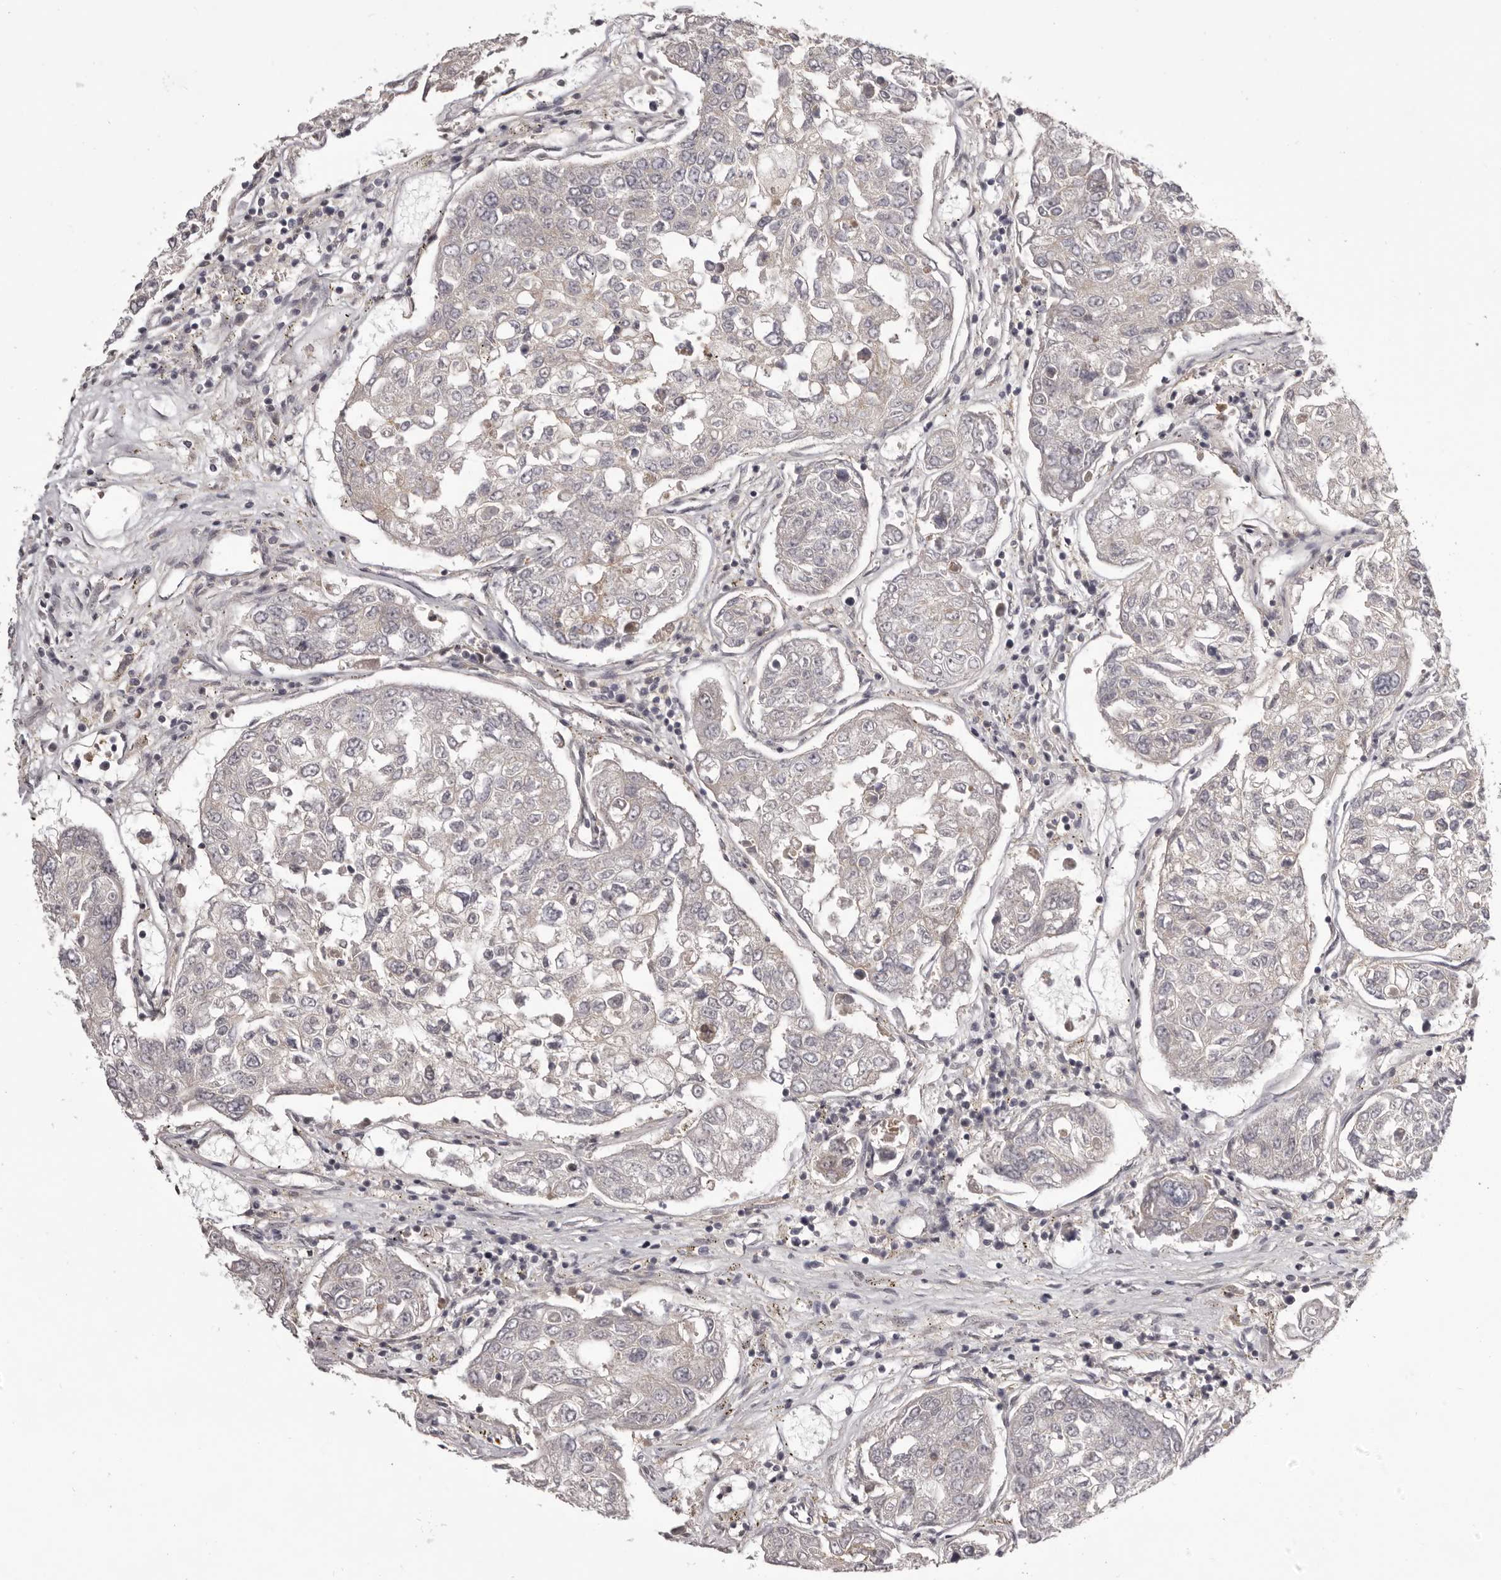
{"staining": {"intensity": "negative", "quantity": "none", "location": "none"}, "tissue": "urothelial cancer", "cell_type": "Tumor cells", "image_type": "cancer", "snomed": [{"axis": "morphology", "description": "Urothelial carcinoma, High grade"}, {"axis": "topography", "description": "Lymph node"}, {"axis": "topography", "description": "Urinary bladder"}], "caption": "A histopathology image of urothelial cancer stained for a protein demonstrates no brown staining in tumor cells.", "gene": "RNF2", "patient": {"sex": "male", "age": 51}}